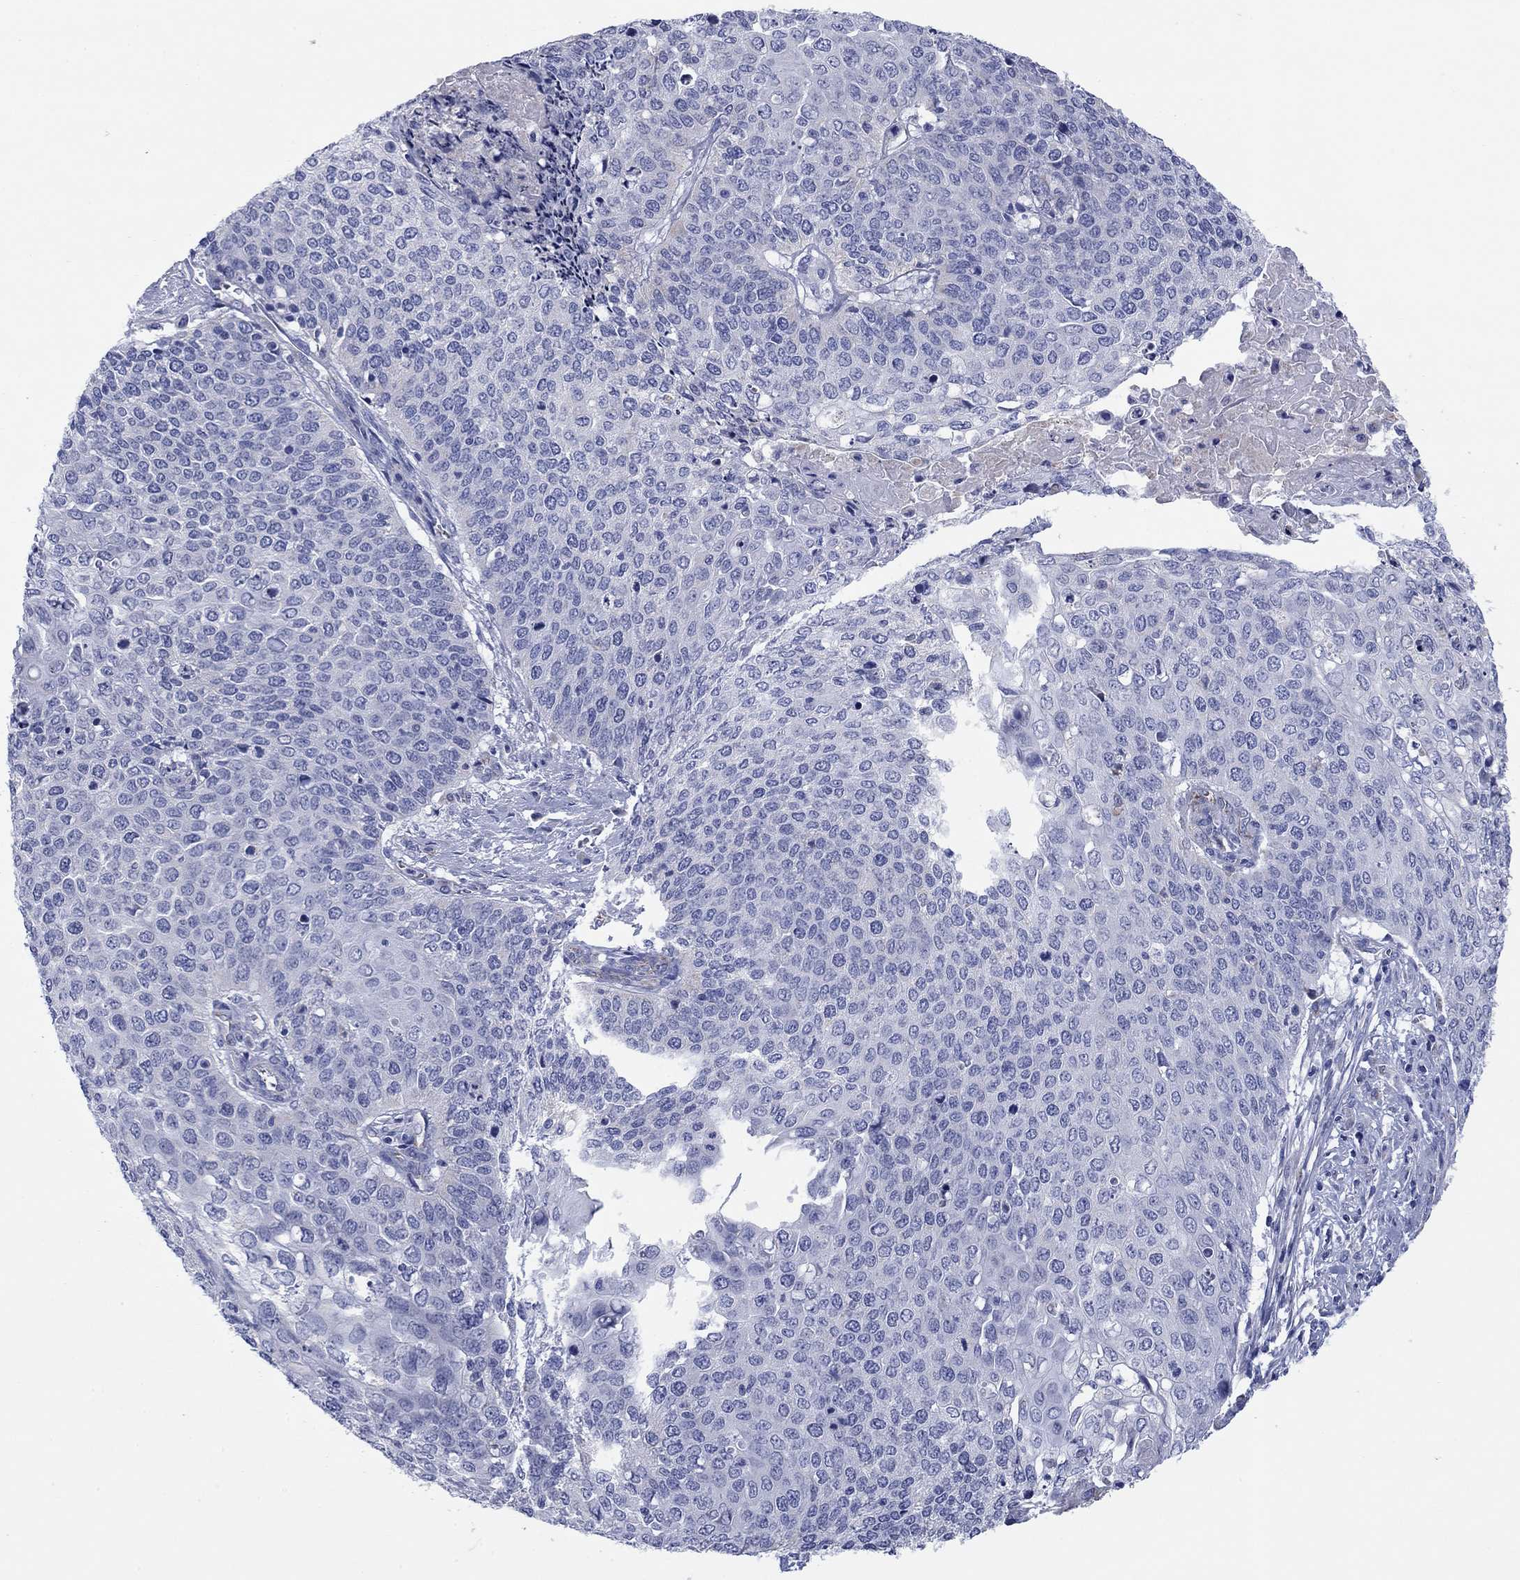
{"staining": {"intensity": "negative", "quantity": "none", "location": "none"}, "tissue": "cervical cancer", "cell_type": "Tumor cells", "image_type": "cancer", "snomed": [{"axis": "morphology", "description": "Squamous cell carcinoma, NOS"}, {"axis": "topography", "description": "Cervix"}], "caption": "Immunohistochemistry (IHC) photomicrograph of neoplastic tissue: human squamous cell carcinoma (cervical) stained with DAB (3,3'-diaminobenzidine) reveals no significant protein staining in tumor cells.", "gene": "MGST3", "patient": {"sex": "female", "age": 39}}